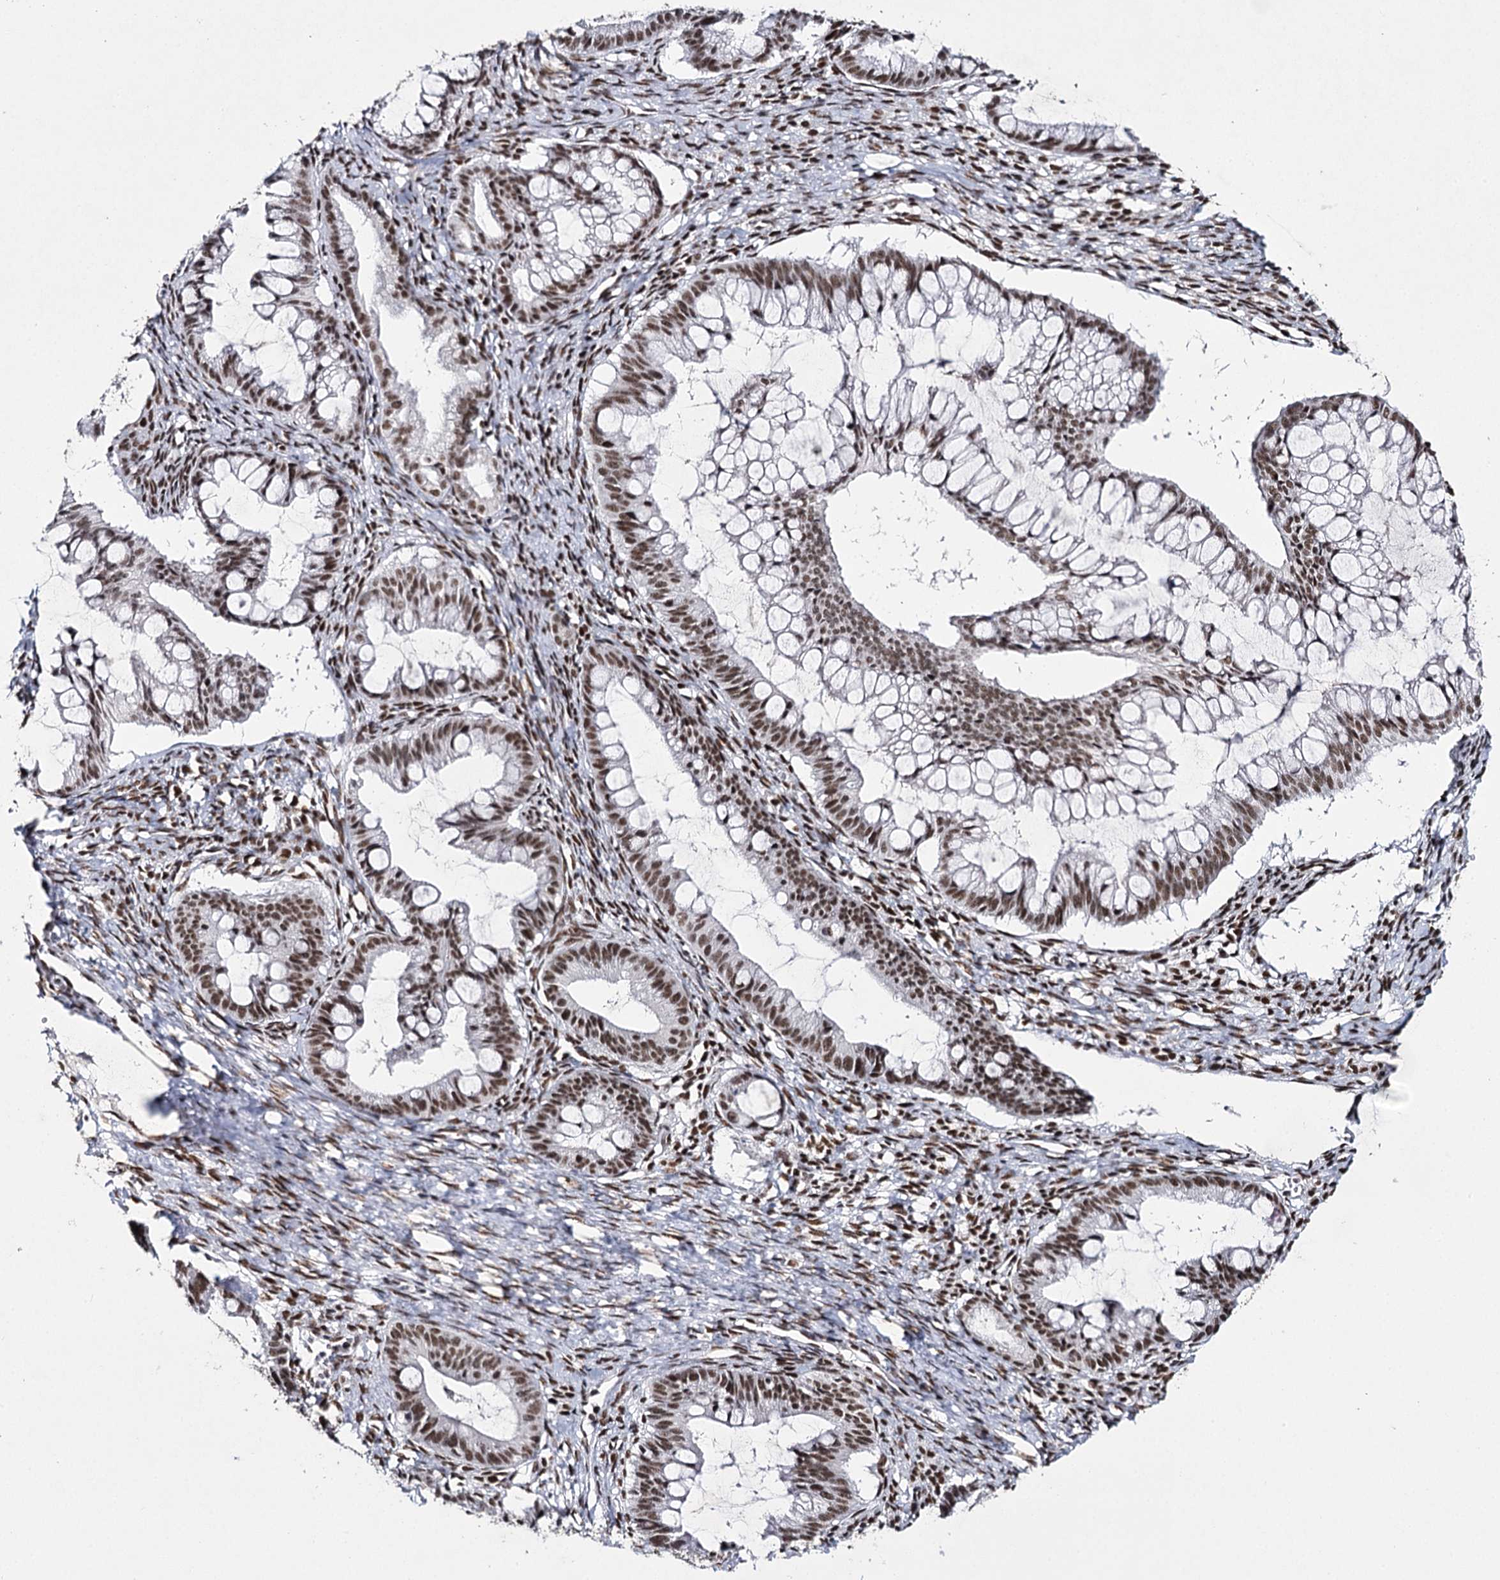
{"staining": {"intensity": "moderate", "quantity": ">75%", "location": "nuclear"}, "tissue": "ovarian cancer", "cell_type": "Tumor cells", "image_type": "cancer", "snomed": [{"axis": "morphology", "description": "Cystadenocarcinoma, mucinous, NOS"}, {"axis": "topography", "description": "Ovary"}], "caption": "The immunohistochemical stain labels moderate nuclear positivity in tumor cells of ovarian cancer tissue. Immunohistochemistry (ihc) stains the protein in brown and the nuclei are stained blue.", "gene": "SCAF8", "patient": {"sex": "female", "age": 73}}